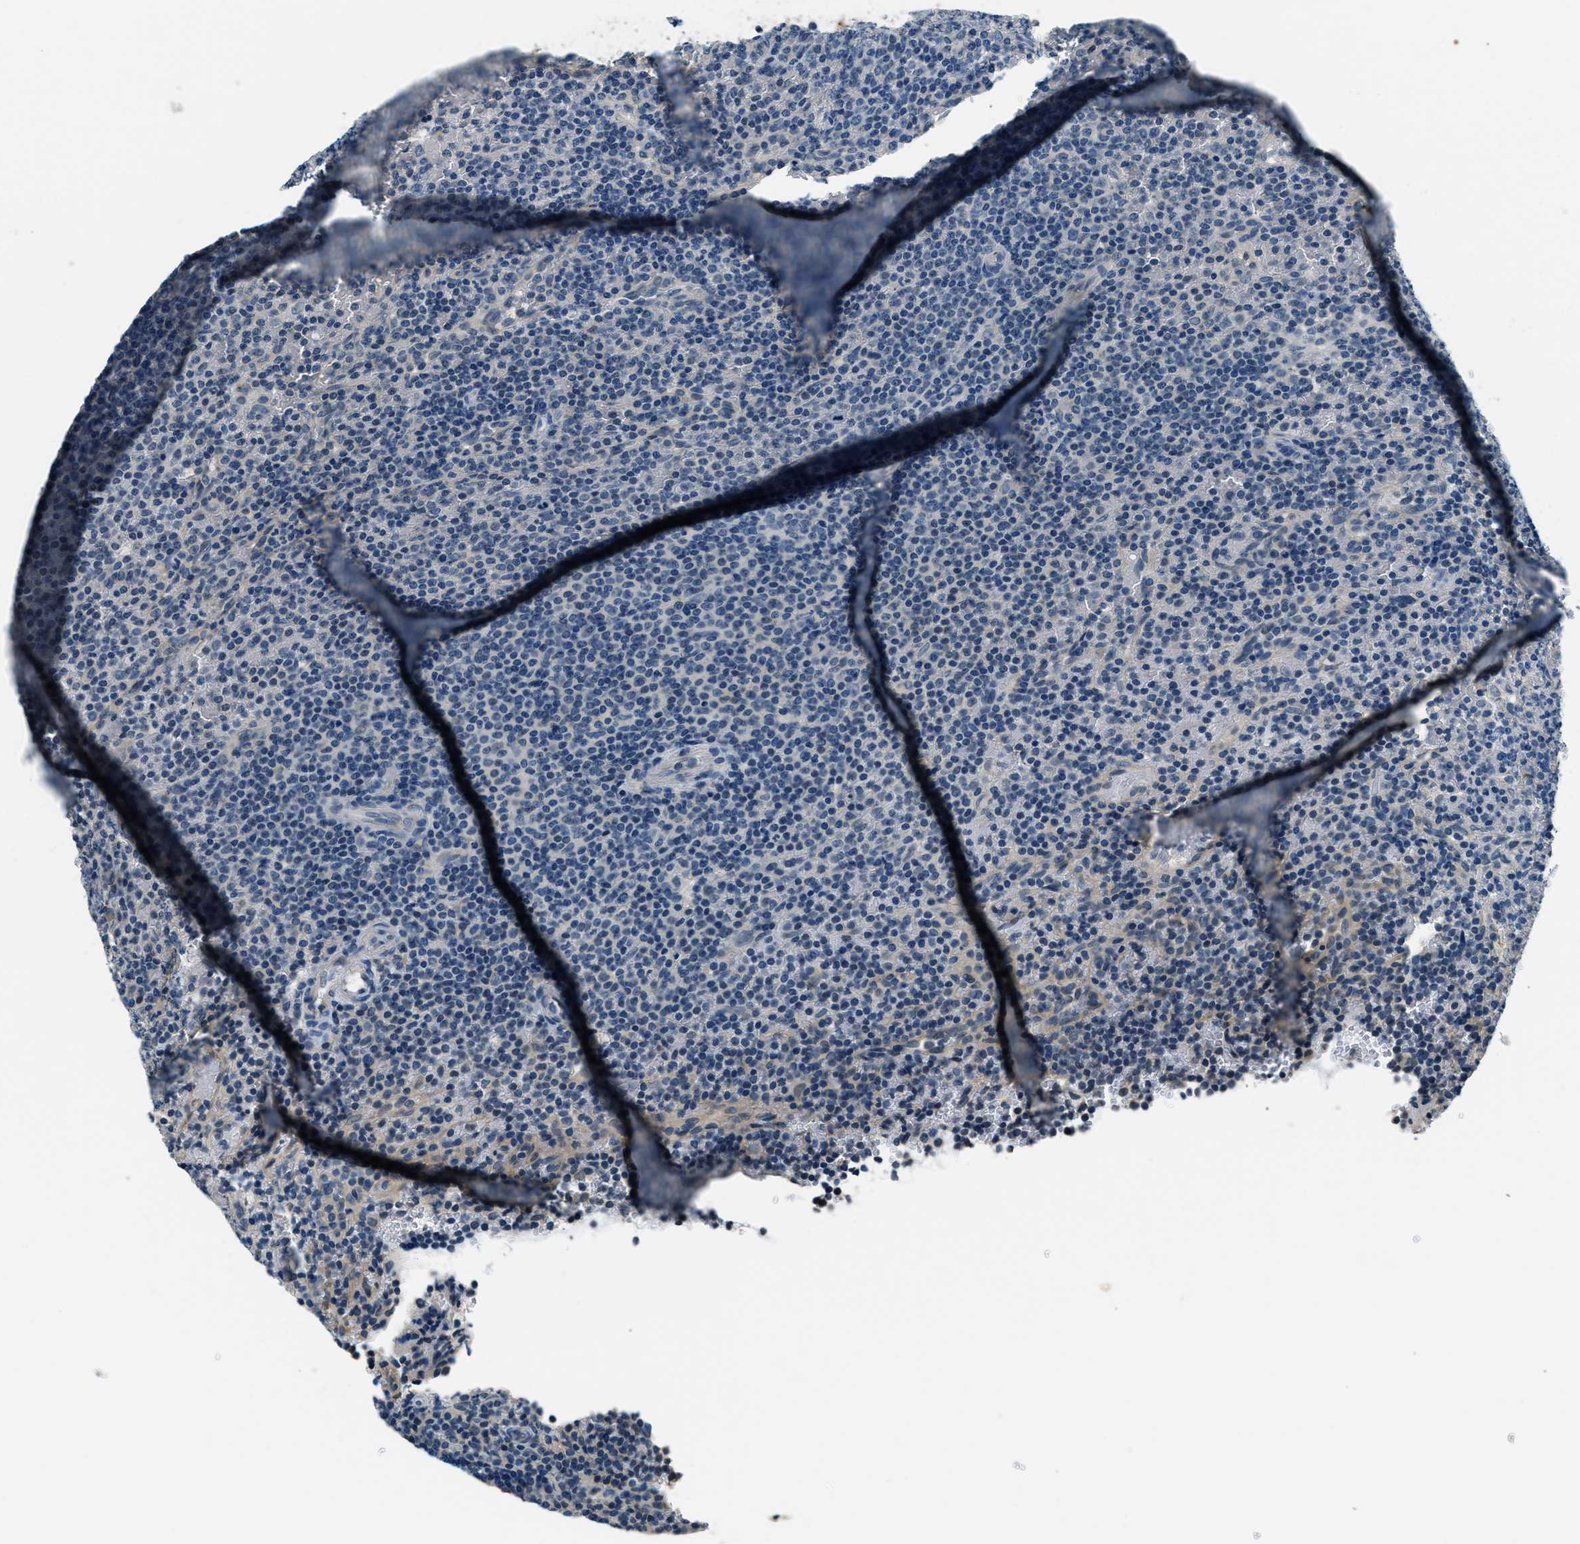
{"staining": {"intensity": "negative", "quantity": "none", "location": "none"}, "tissue": "lymphoma", "cell_type": "Tumor cells", "image_type": "cancer", "snomed": [{"axis": "morphology", "description": "Malignant lymphoma, non-Hodgkin's type, Low grade"}, {"axis": "topography", "description": "Spleen"}], "caption": "Immunohistochemical staining of human low-grade malignant lymphoma, non-Hodgkin's type exhibits no significant staining in tumor cells.", "gene": "NME8", "patient": {"sex": "female", "age": 77}}